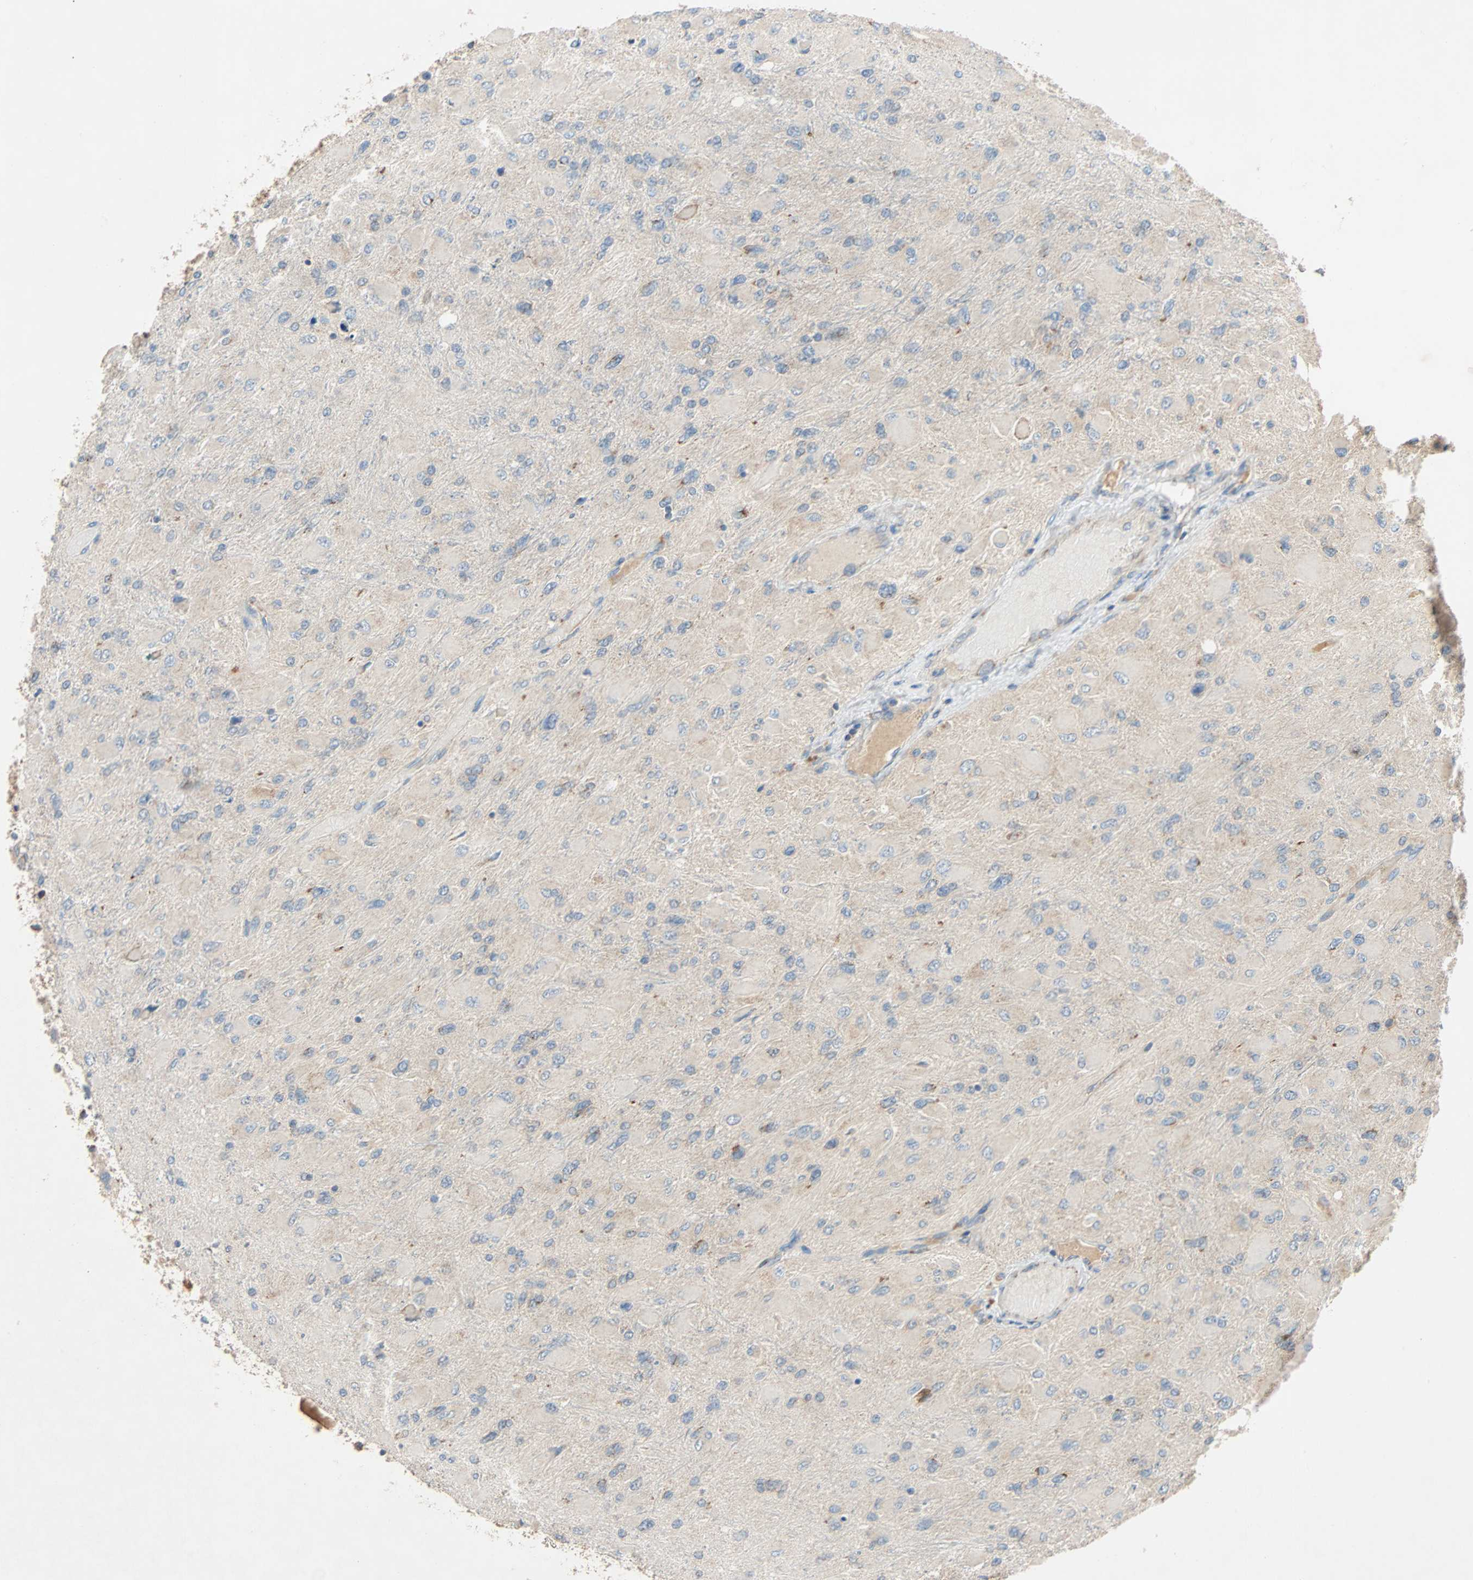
{"staining": {"intensity": "weak", "quantity": "<25%", "location": "cytoplasmic/membranous"}, "tissue": "glioma", "cell_type": "Tumor cells", "image_type": "cancer", "snomed": [{"axis": "morphology", "description": "Glioma, malignant, High grade"}, {"axis": "topography", "description": "Cerebral cortex"}], "caption": "Protein analysis of high-grade glioma (malignant) shows no significant expression in tumor cells. (DAB immunohistochemistry with hematoxylin counter stain).", "gene": "XYLT1", "patient": {"sex": "female", "age": 36}}